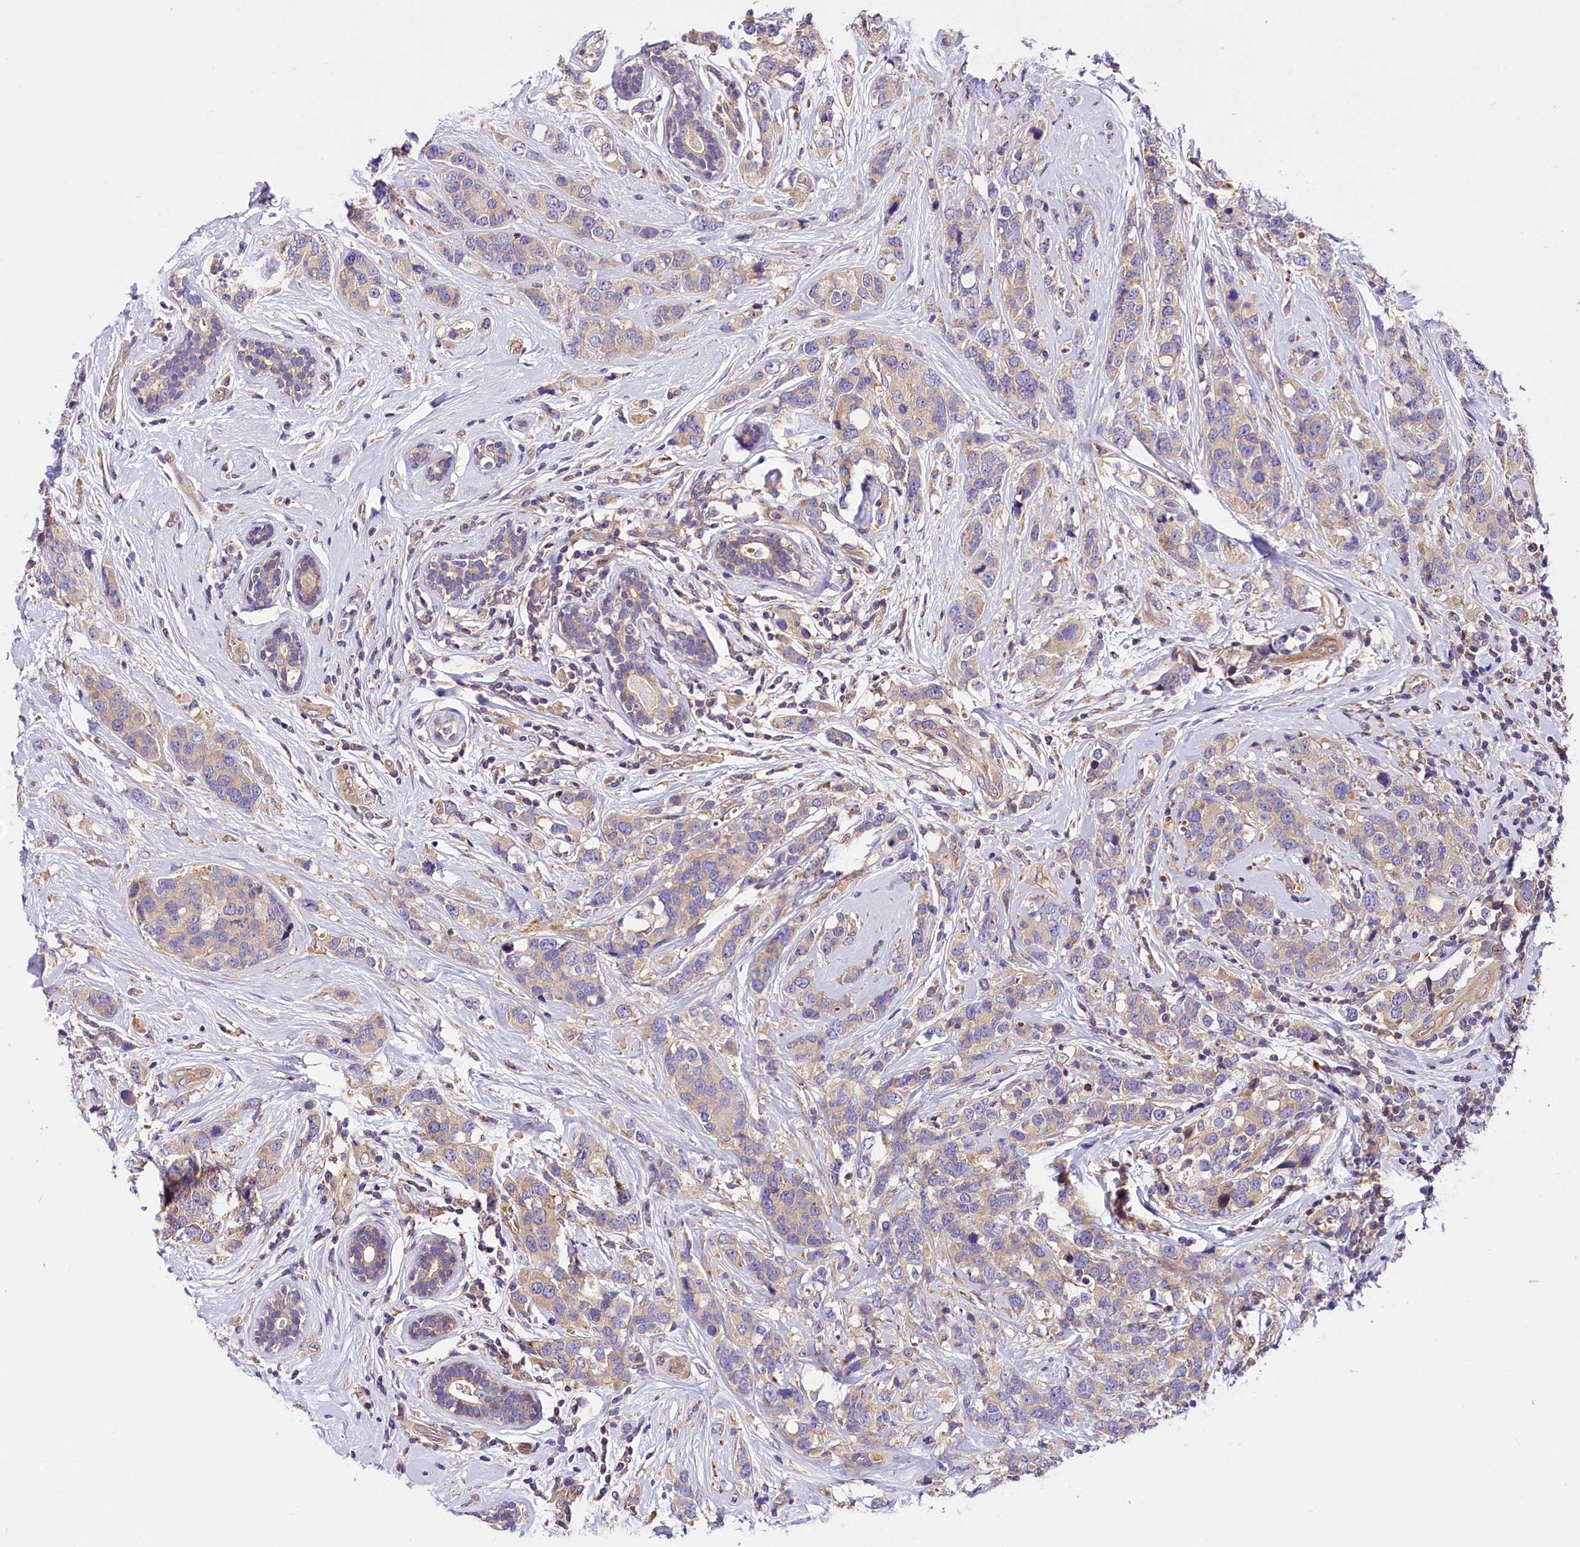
{"staining": {"intensity": "negative", "quantity": "none", "location": "none"}, "tissue": "breast cancer", "cell_type": "Tumor cells", "image_type": "cancer", "snomed": [{"axis": "morphology", "description": "Lobular carcinoma"}, {"axis": "topography", "description": "Breast"}], "caption": "This is an immunohistochemistry histopathology image of breast cancer. There is no positivity in tumor cells.", "gene": "ARMC6", "patient": {"sex": "female", "age": 59}}